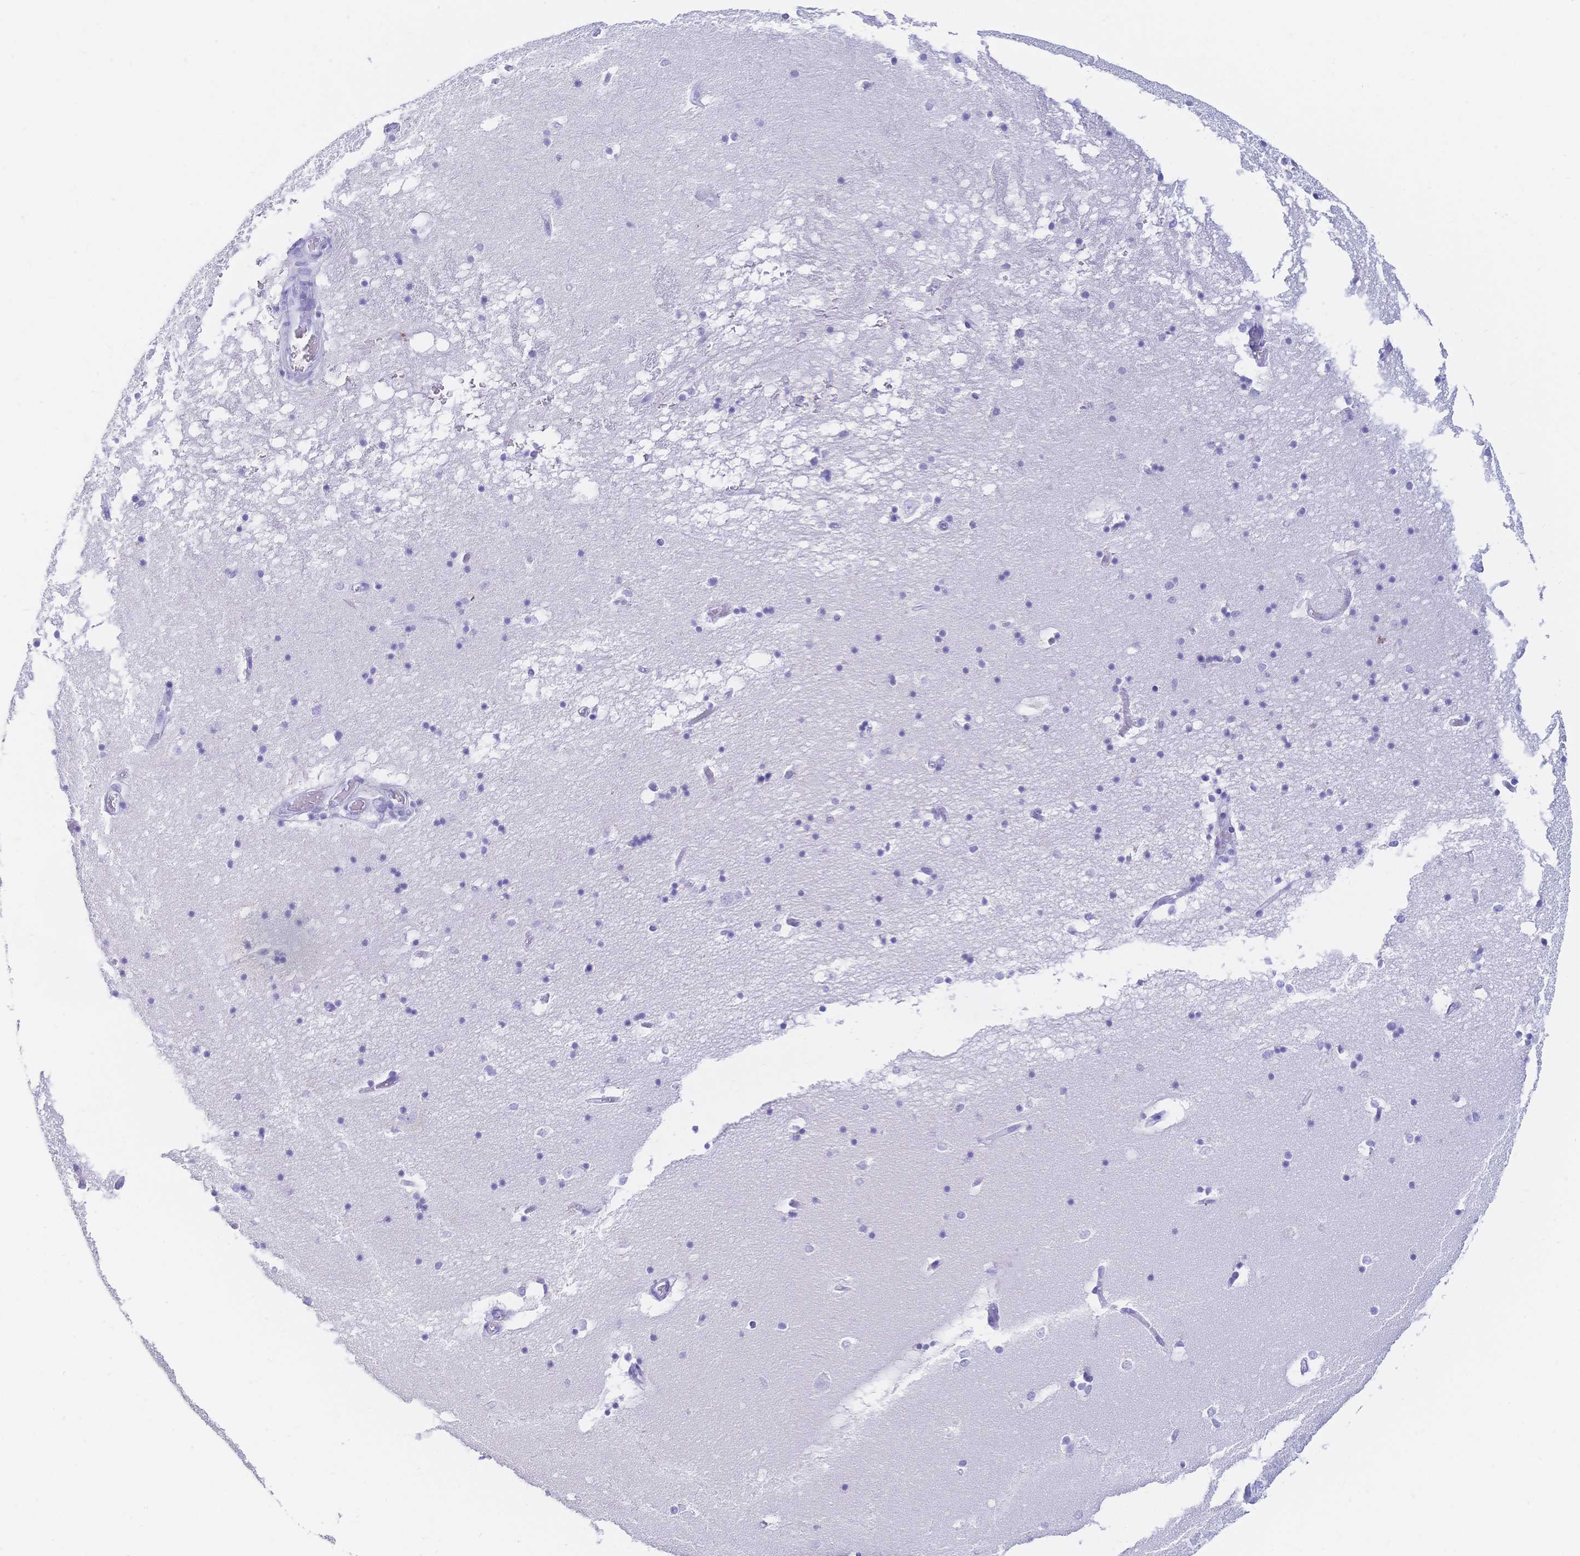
{"staining": {"intensity": "negative", "quantity": "none", "location": "none"}, "tissue": "hippocampus", "cell_type": "Glial cells", "image_type": "normal", "snomed": [{"axis": "morphology", "description": "Normal tissue, NOS"}, {"axis": "topography", "description": "Hippocampus"}], "caption": "High magnification brightfield microscopy of normal hippocampus stained with DAB (brown) and counterstained with hematoxylin (blue): glial cells show no significant staining. Nuclei are stained in blue.", "gene": "MEP1B", "patient": {"sex": "male", "age": 58}}